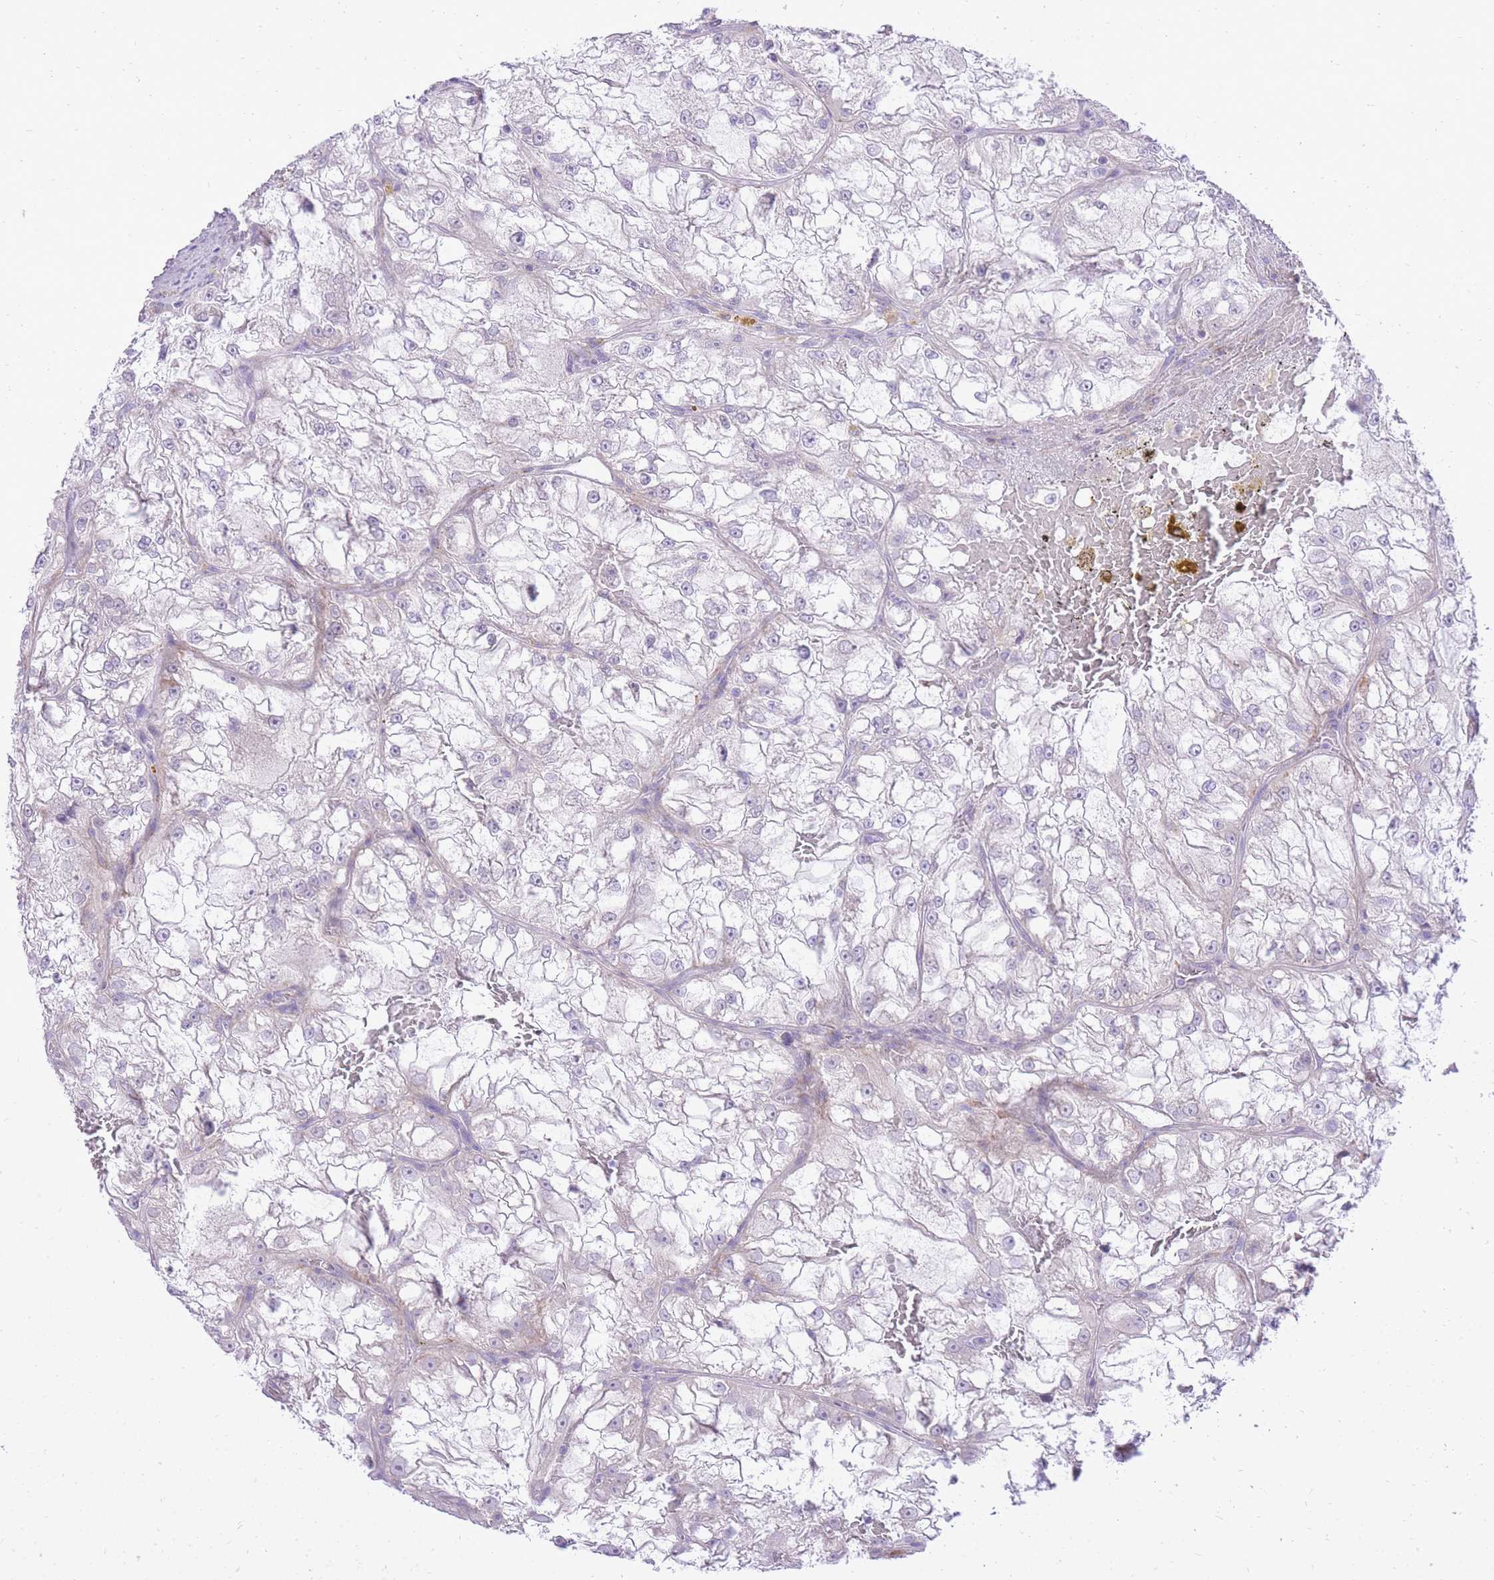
{"staining": {"intensity": "negative", "quantity": "none", "location": "none"}, "tissue": "renal cancer", "cell_type": "Tumor cells", "image_type": "cancer", "snomed": [{"axis": "morphology", "description": "Adenocarcinoma, NOS"}, {"axis": "topography", "description": "Kidney"}], "caption": "Human renal cancer (adenocarcinoma) stained for a protein using immunohistochemistry exhibits no positivity in tumor cells.", "gene": "DENND2D", "patient": {"sex": "female", "age": 72}}